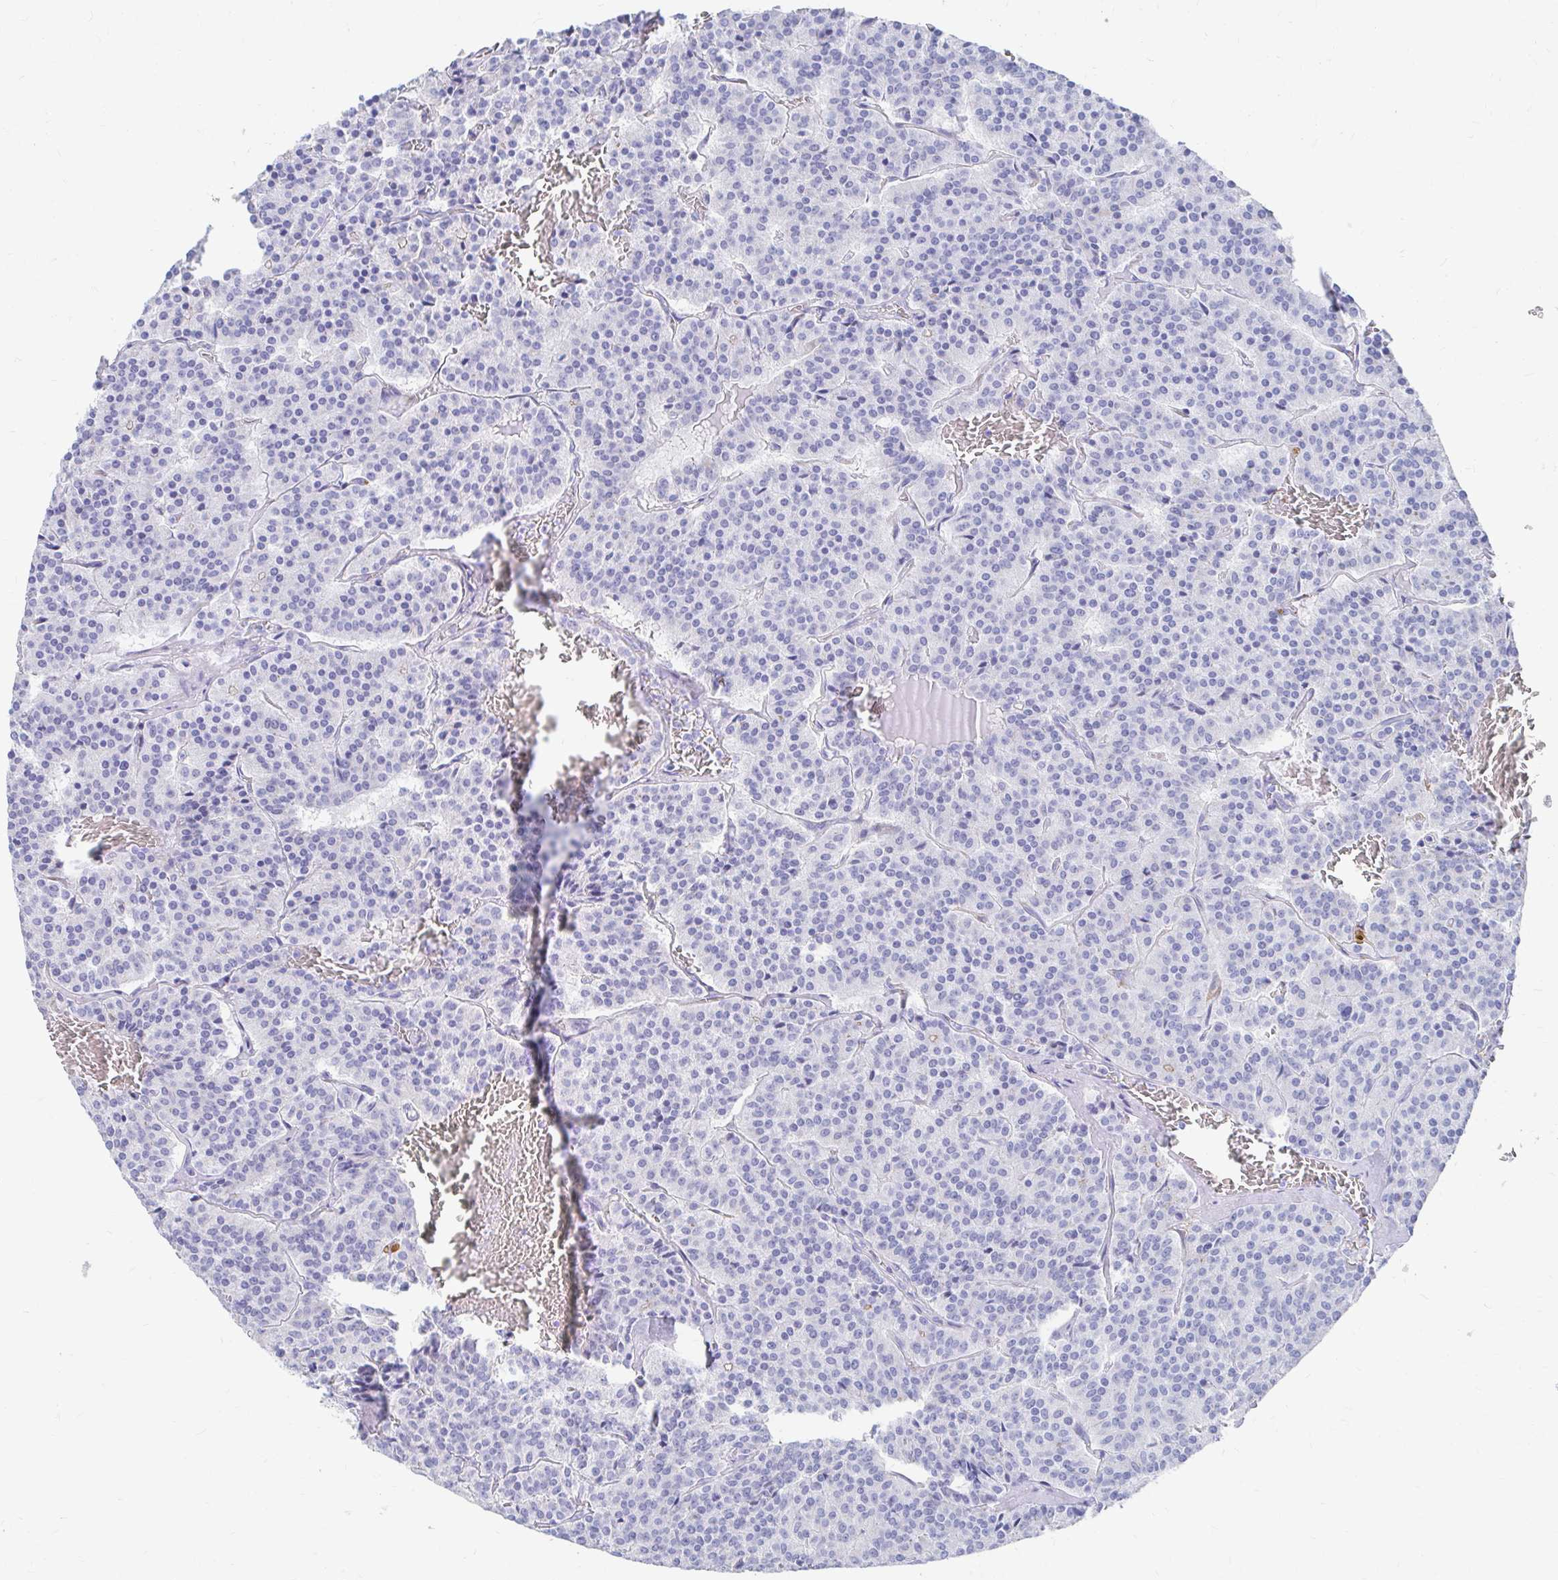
{"staining": {"intensity": "negative", "quantity": "none", "location": "none"}, "tissue": "carcinoid", "cell_type": "Tumor cells", "image_type": "cancer", "snomed": [{"axis": "morphology", "description": "Carcinoid, malignant, NOS"}, {"axis": "topography", "description": "Lung"}], "caption": "An immunohistochemistry histopathology image of malignant carcinoid is shown. There is no staining in tumor cells of malignant carcinoid.", "gene": "LAMC3", "patient": {"sex": "male", "age": 70}}